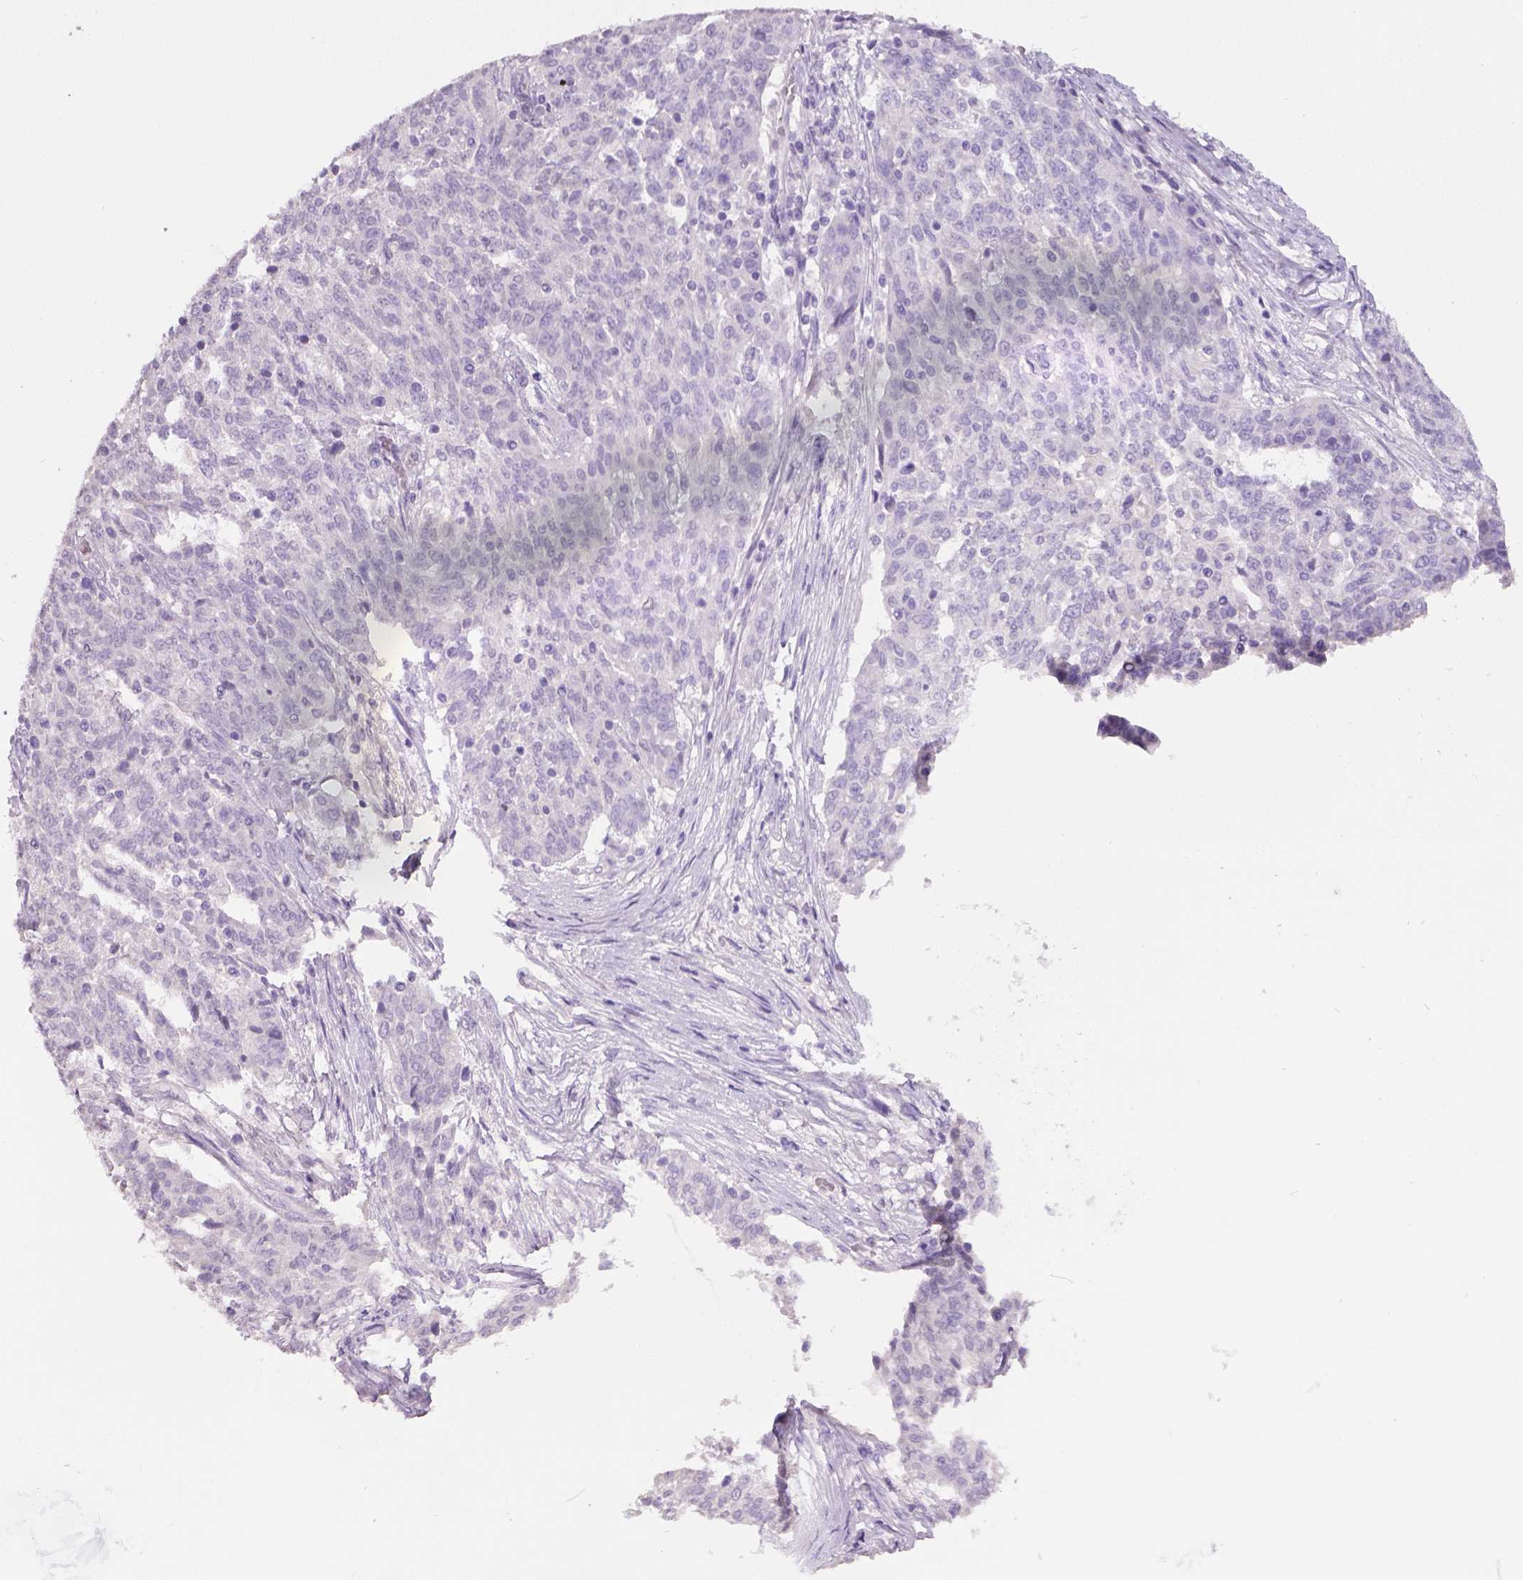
{"staining": {"intensity": "negative", "quantity": "none", "location": "none"}, "tissue": "ovarian cancer", "cell_type": "Tumor cells", "image_type": "cancer", "snomed": [{"axis": "morphology", "description": "Cystadenocarcinoma, serous, NOS"}, {"axis": "topography", "description": "Ovary"}], "caption": "Histopathology image shows no protein staining in tumor cells of ovarian serous cystadenocarcinoma tissue.", "gene": "TNNI2", "patient": {"sex": "female", "age": 67}}